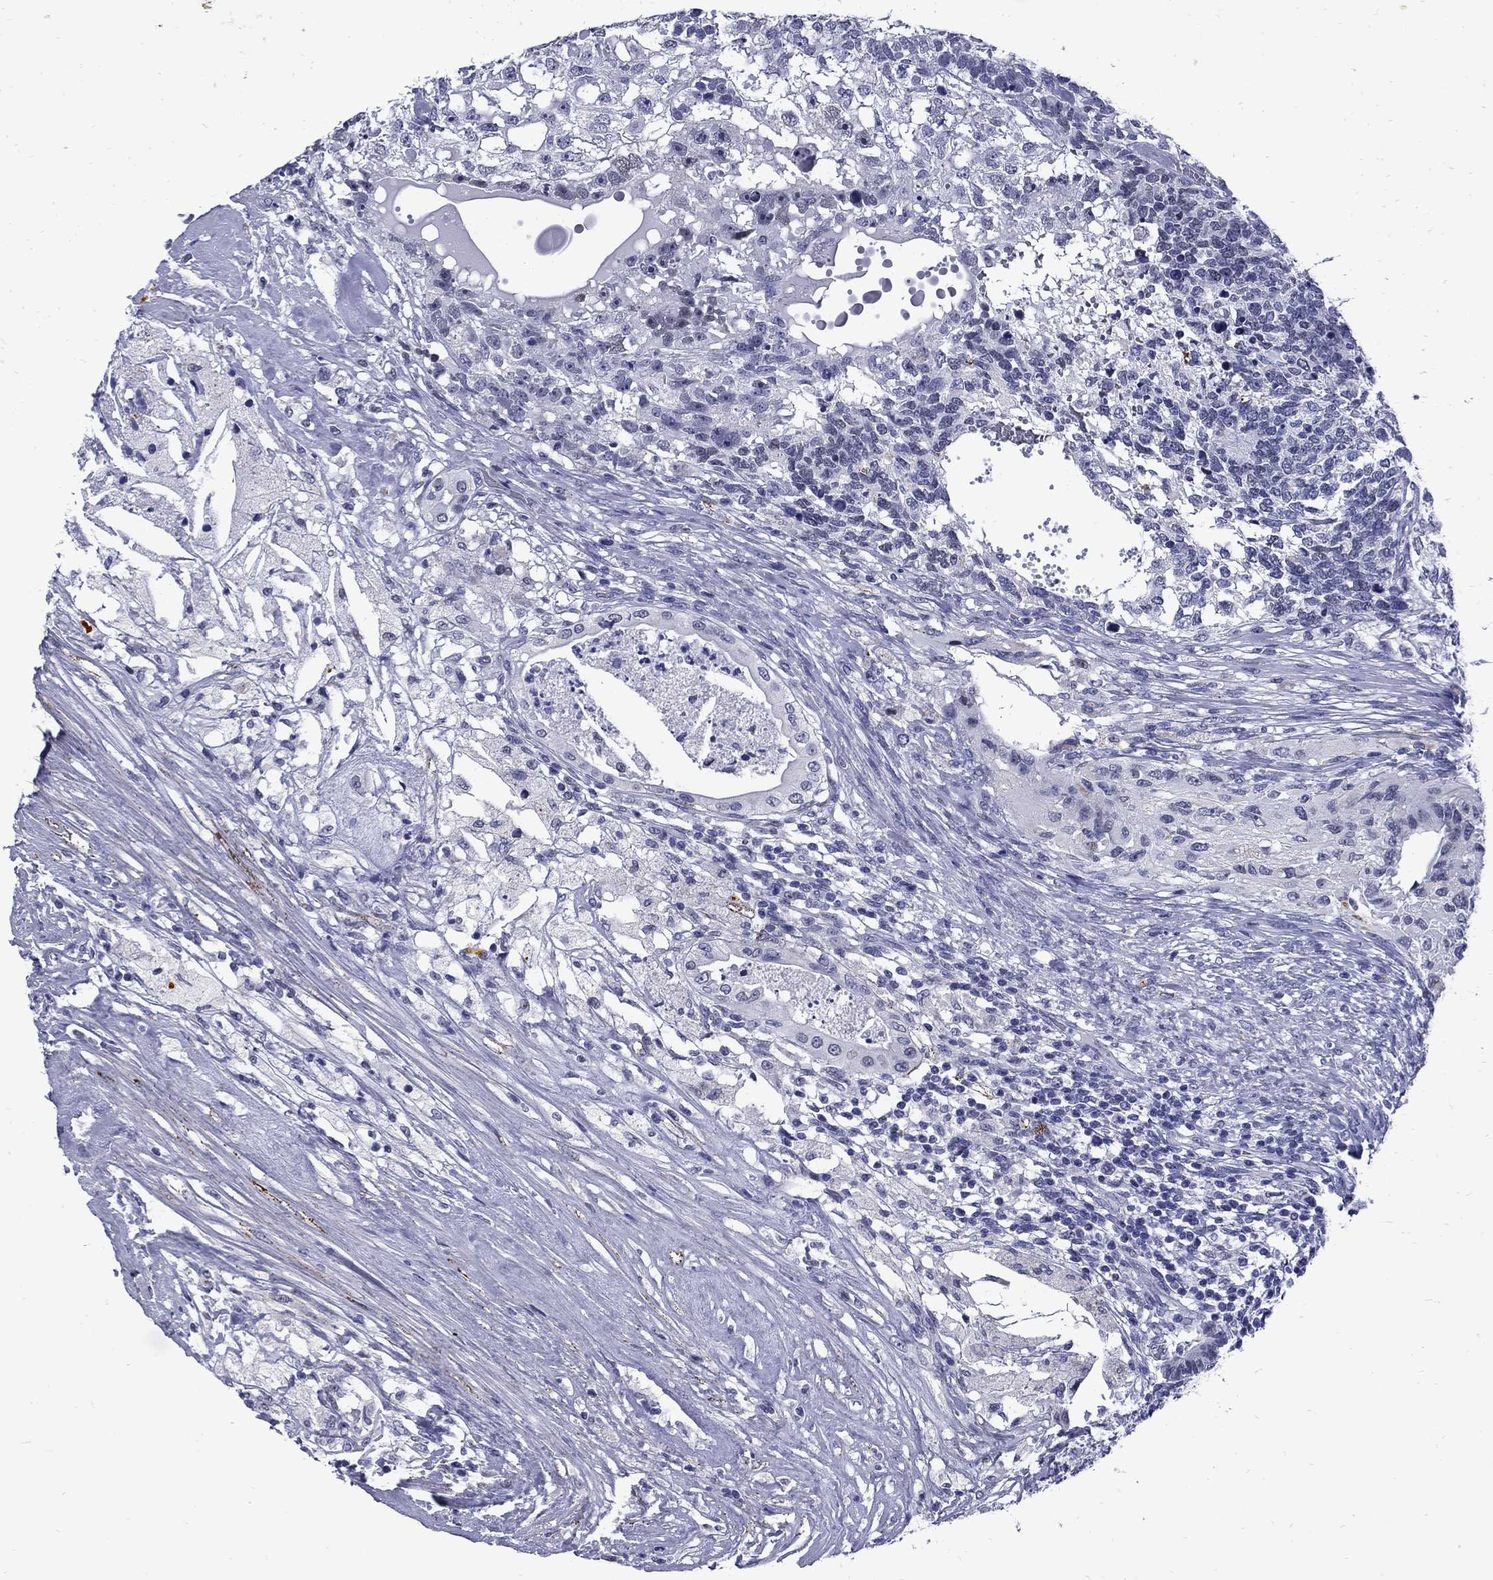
{"staining": {"intensity": "negative", "quantity": "none", "location": "none"}, "tissue": "testis cancer", "cell_type": "Tumor cells", "image_type": "cancer", "snomed": [{"axis": "morphology", "description": "Seminoma, NOS"}, {"axis": "morphology", "description": "Carcinoma, Embryonal, NOS"}, {"axis": "topography", "description": "Testis"}], "caption": "Testis cancer stained for a protein using IHC shows no expression tumor cells.", "gene": "MGARP", "patient": {"sex": "male", "age": 41}}